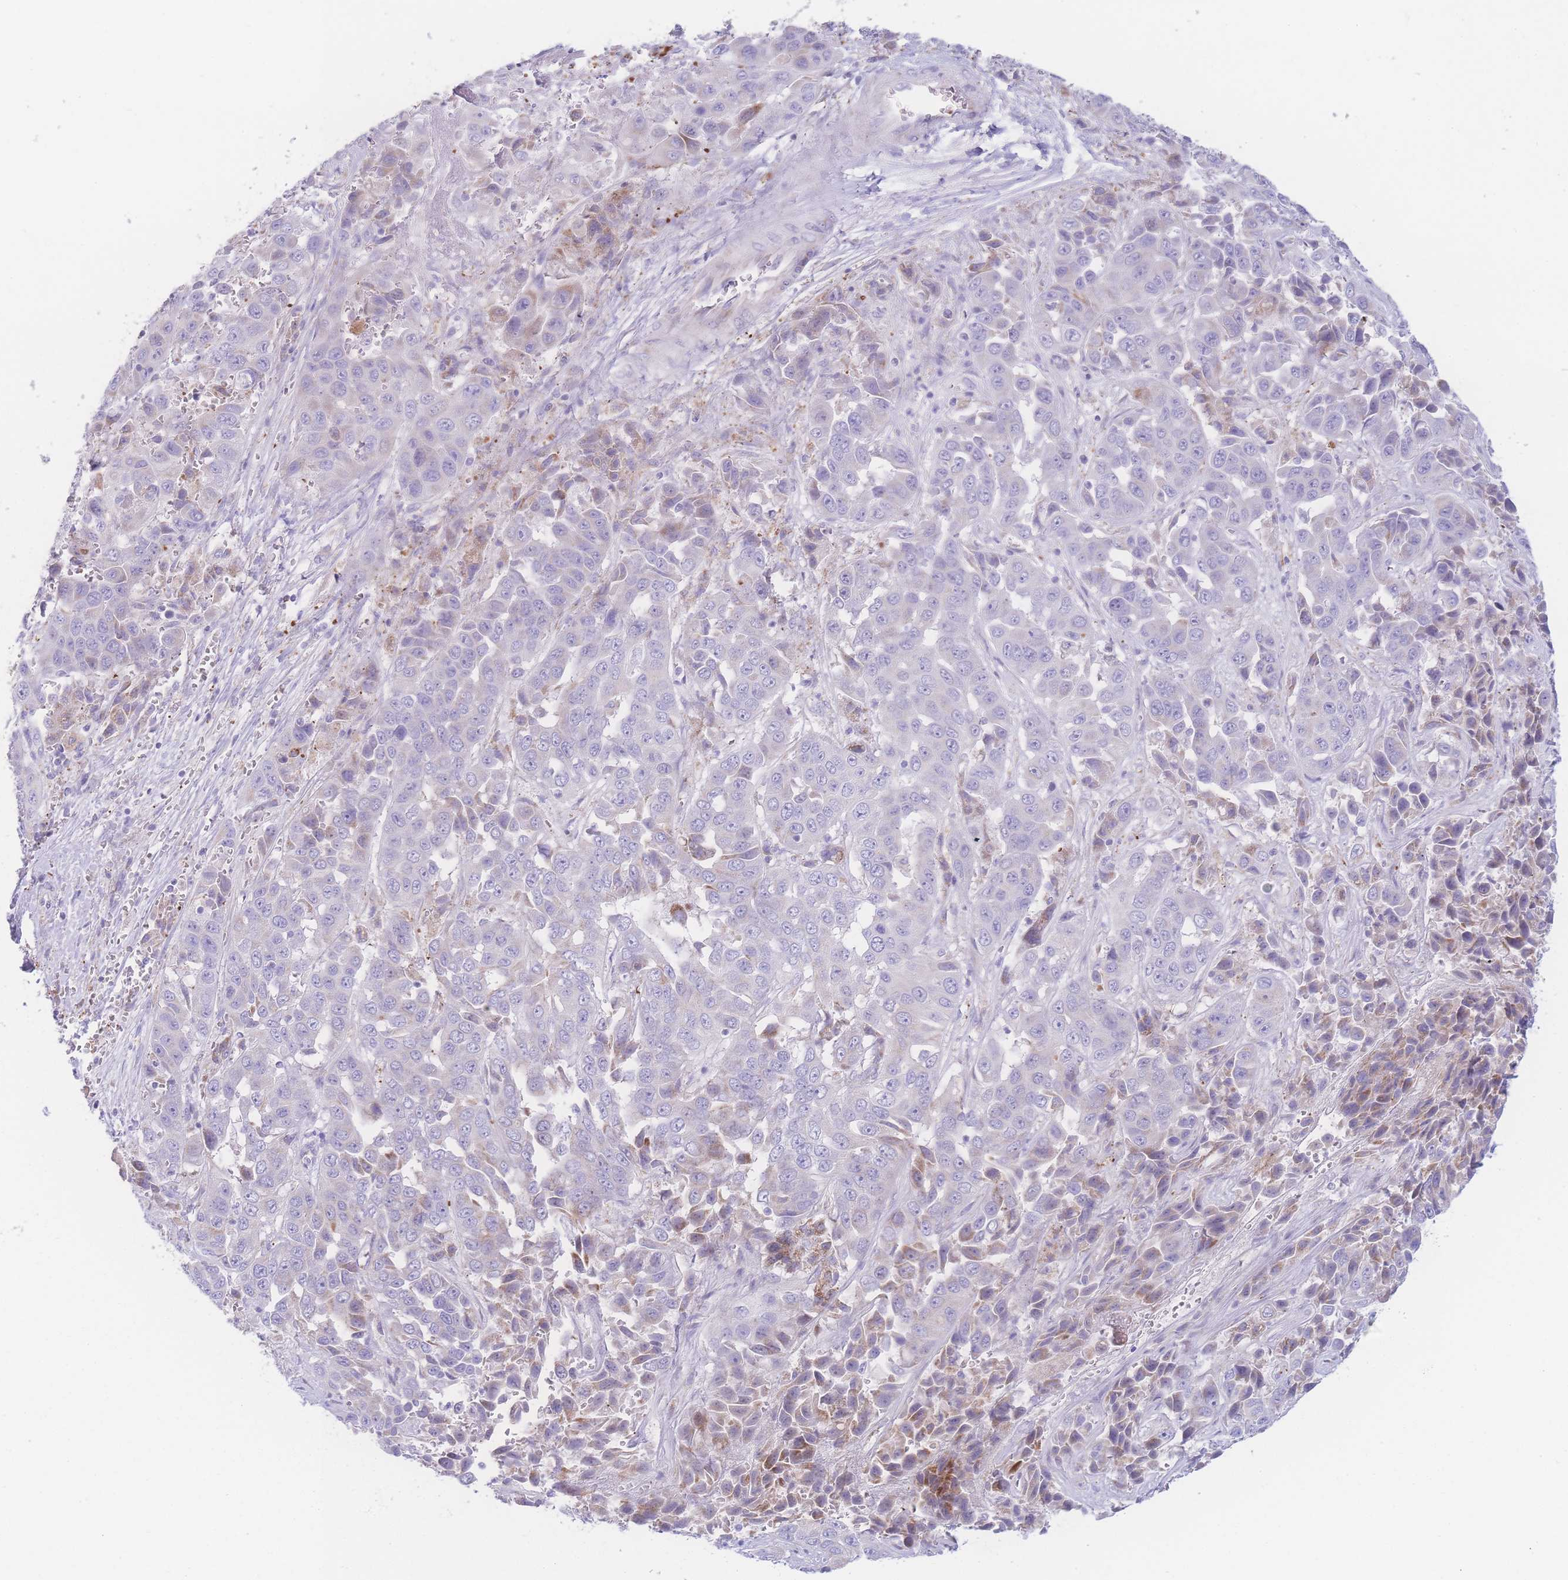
{"staining": {"intensity": "negative", "quantity": "none", "location": "none"}, "tissue": "liver cancer", "cell_type": "Tumor cells", "image_type": "cancer", "snomed": [{"axis": "morphology", "description": "Cholangiocarcinoma"}, {"axis": "topography", "description": "Liver"}], "caption": "This is an IHC histopathology image of human liver cancer (cholangiocarcinoma). There is no positivity in tumor cells.", "gene": "NBEAL1", "patient": {"sex": "female", "age": 52}}